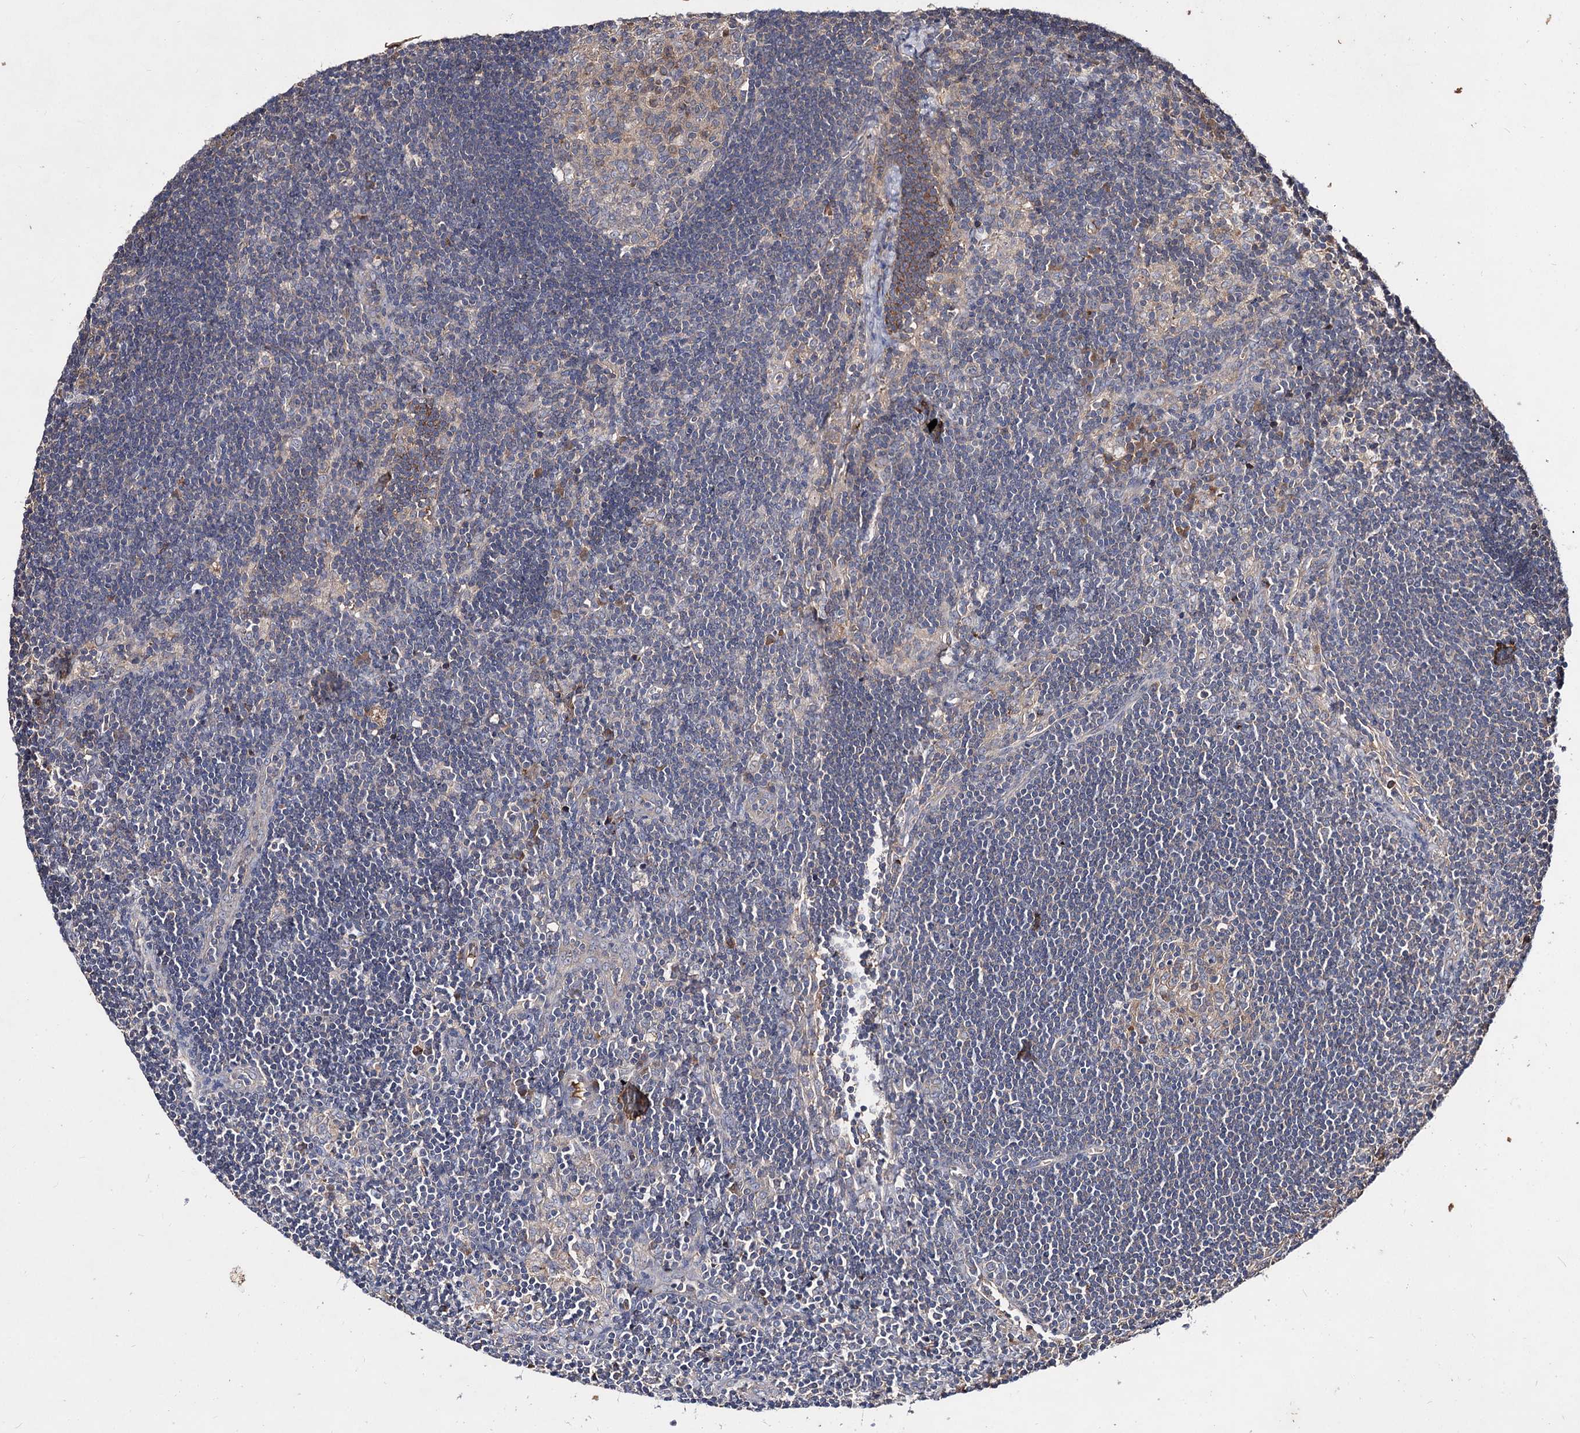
{"staining": {"intensity": "negative", "quantity": "none", "location": "none"}, "tissue": "lymph node", "cell_type": "Germinal center cells", "image_type": "normal", "snomed": [{"axis": "morphology", "description": "Normal tissue, NOS"}, {"axis": "topography", "description": "Lymph node"}], "caption": "Immunohistochemistry (IHC) histopathology image of unremarkable lymph node stained for a protein (brown), which exhibits no positivity in germinal center cells.", "gene": "ARFIP2", "patient": {"sex": "male", "age": 24}}